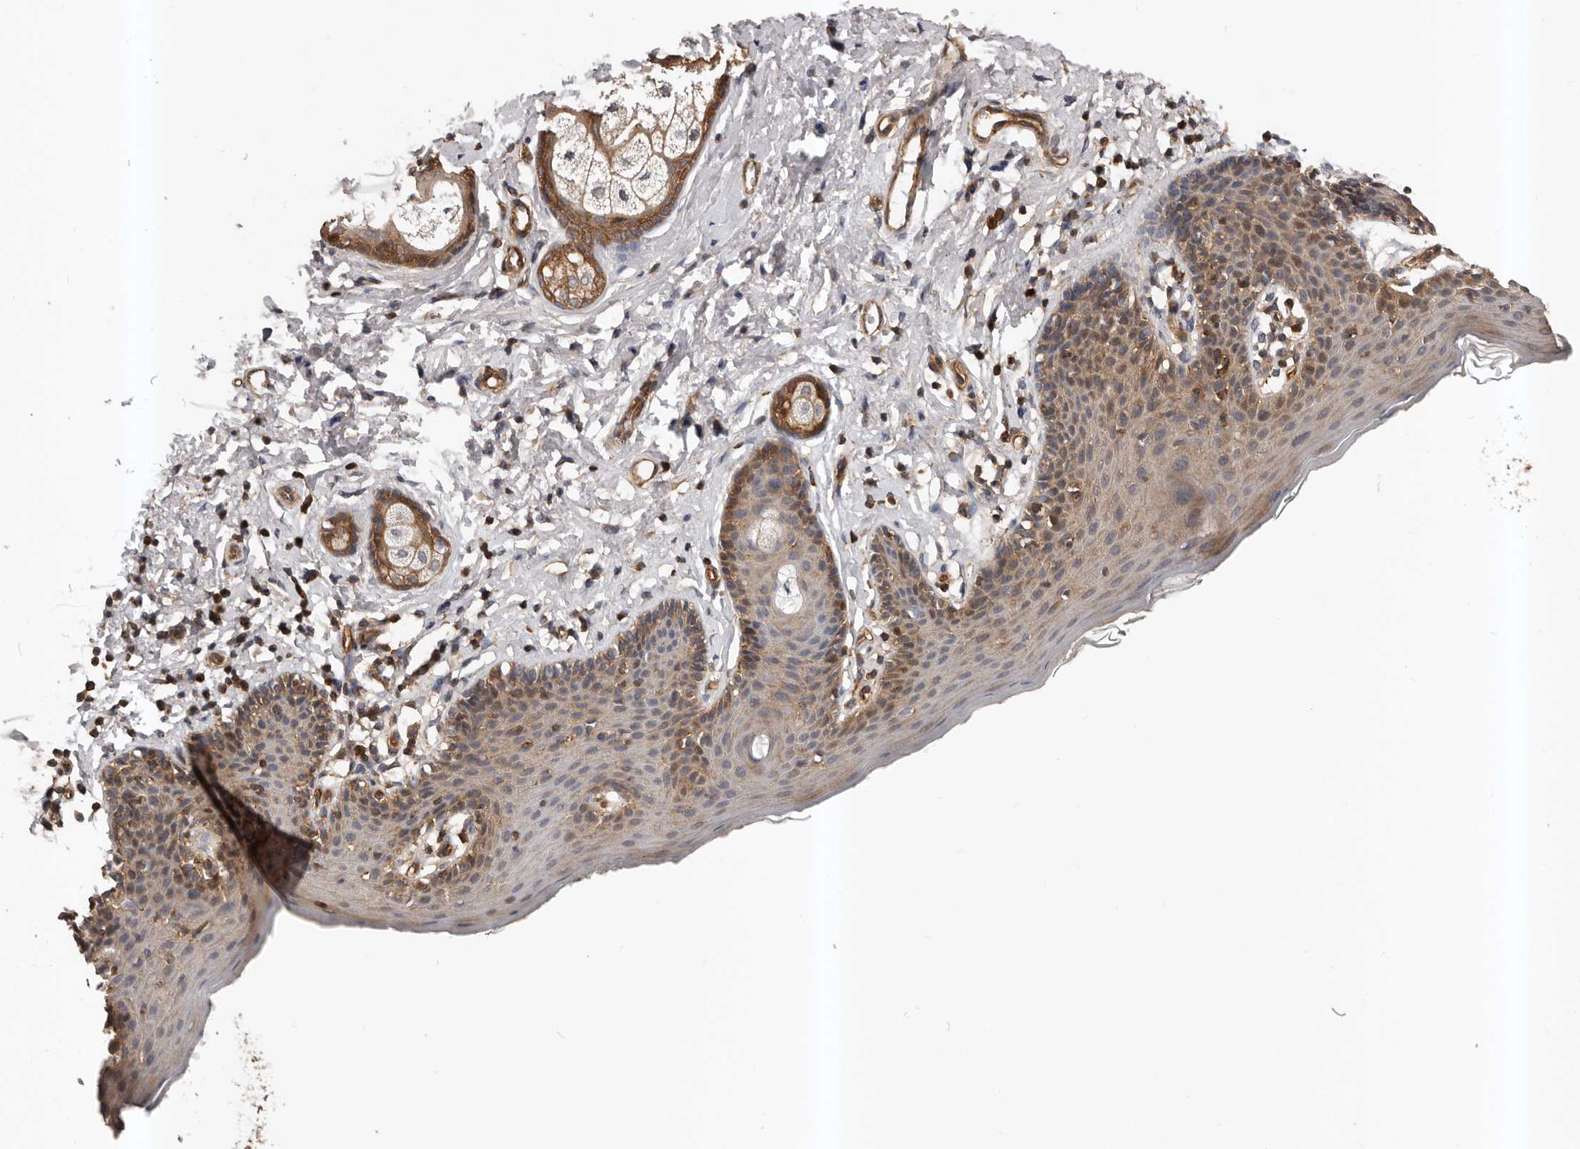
{"staining": {"intensity": "moderate", "quantity": ">75%", "location": "cytoplasmic/membranous"}, "tissue": "skin", "cell_type": "Epidermal cells", "image_type": "normal", "snomed": [{"axis": "morphology", "description": "Normal tissue, NOS"}, {"axis": "topography", "description": "Vulva"}], "caption": "The micrograph displays staining of benign skin, revealing moderate cytoplasmic/membranous protein staining (brown color) within epidermal cells. (DAB (3,3'-diaminobenzidine) = brown stain, brightfield microscopy at high magnification).", "gene": "PNRC2", "patient": {"sex": "female", "age": 66}}